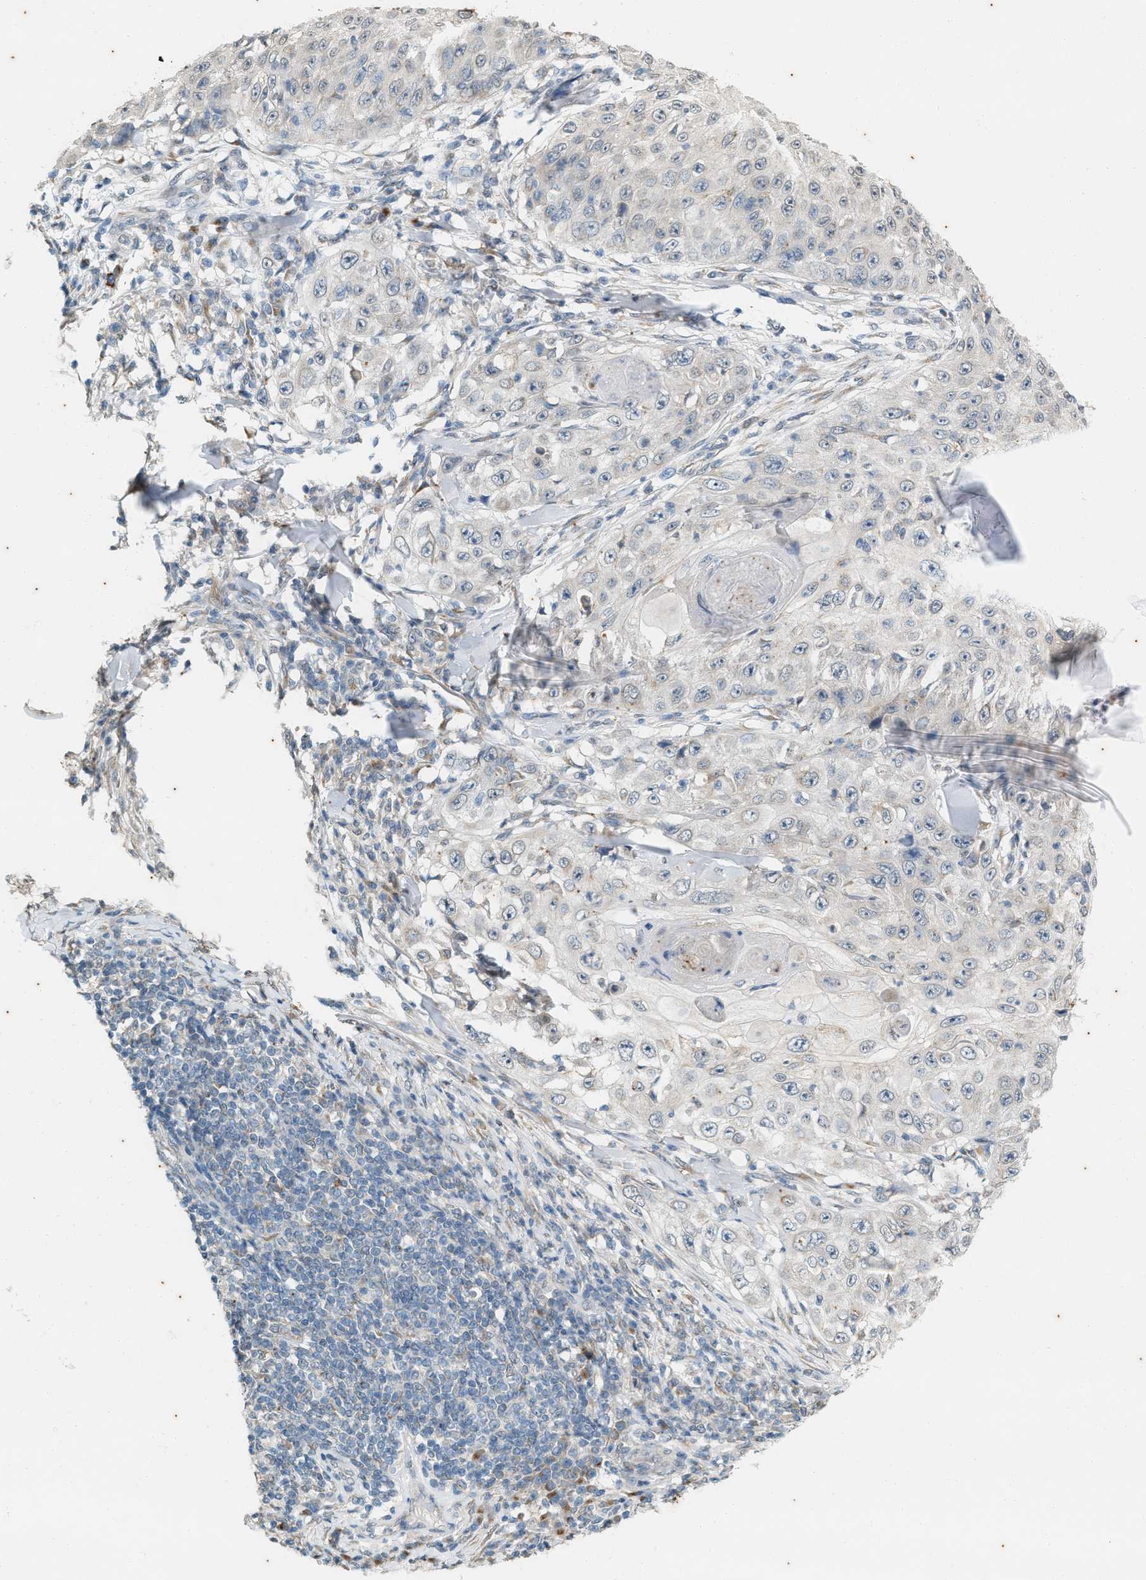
{"staining": {"intensity": "negative", "quantity": "none", "location": "none"}, "tissue": "skin cancer", "cell_type": "Tumor cells", "image_type": "cancer", "snomed": [{"axis": "morphology", "description": "Squamous cell carcinoma, NOS"}, {"axis": "topography", "description": "Skin"}], "caption": "Immunohistochemistry of skin cancer shows no expression in tumor cells.", "gene": "CHPF2", "patient": {"sex": "male", "age": 86}}